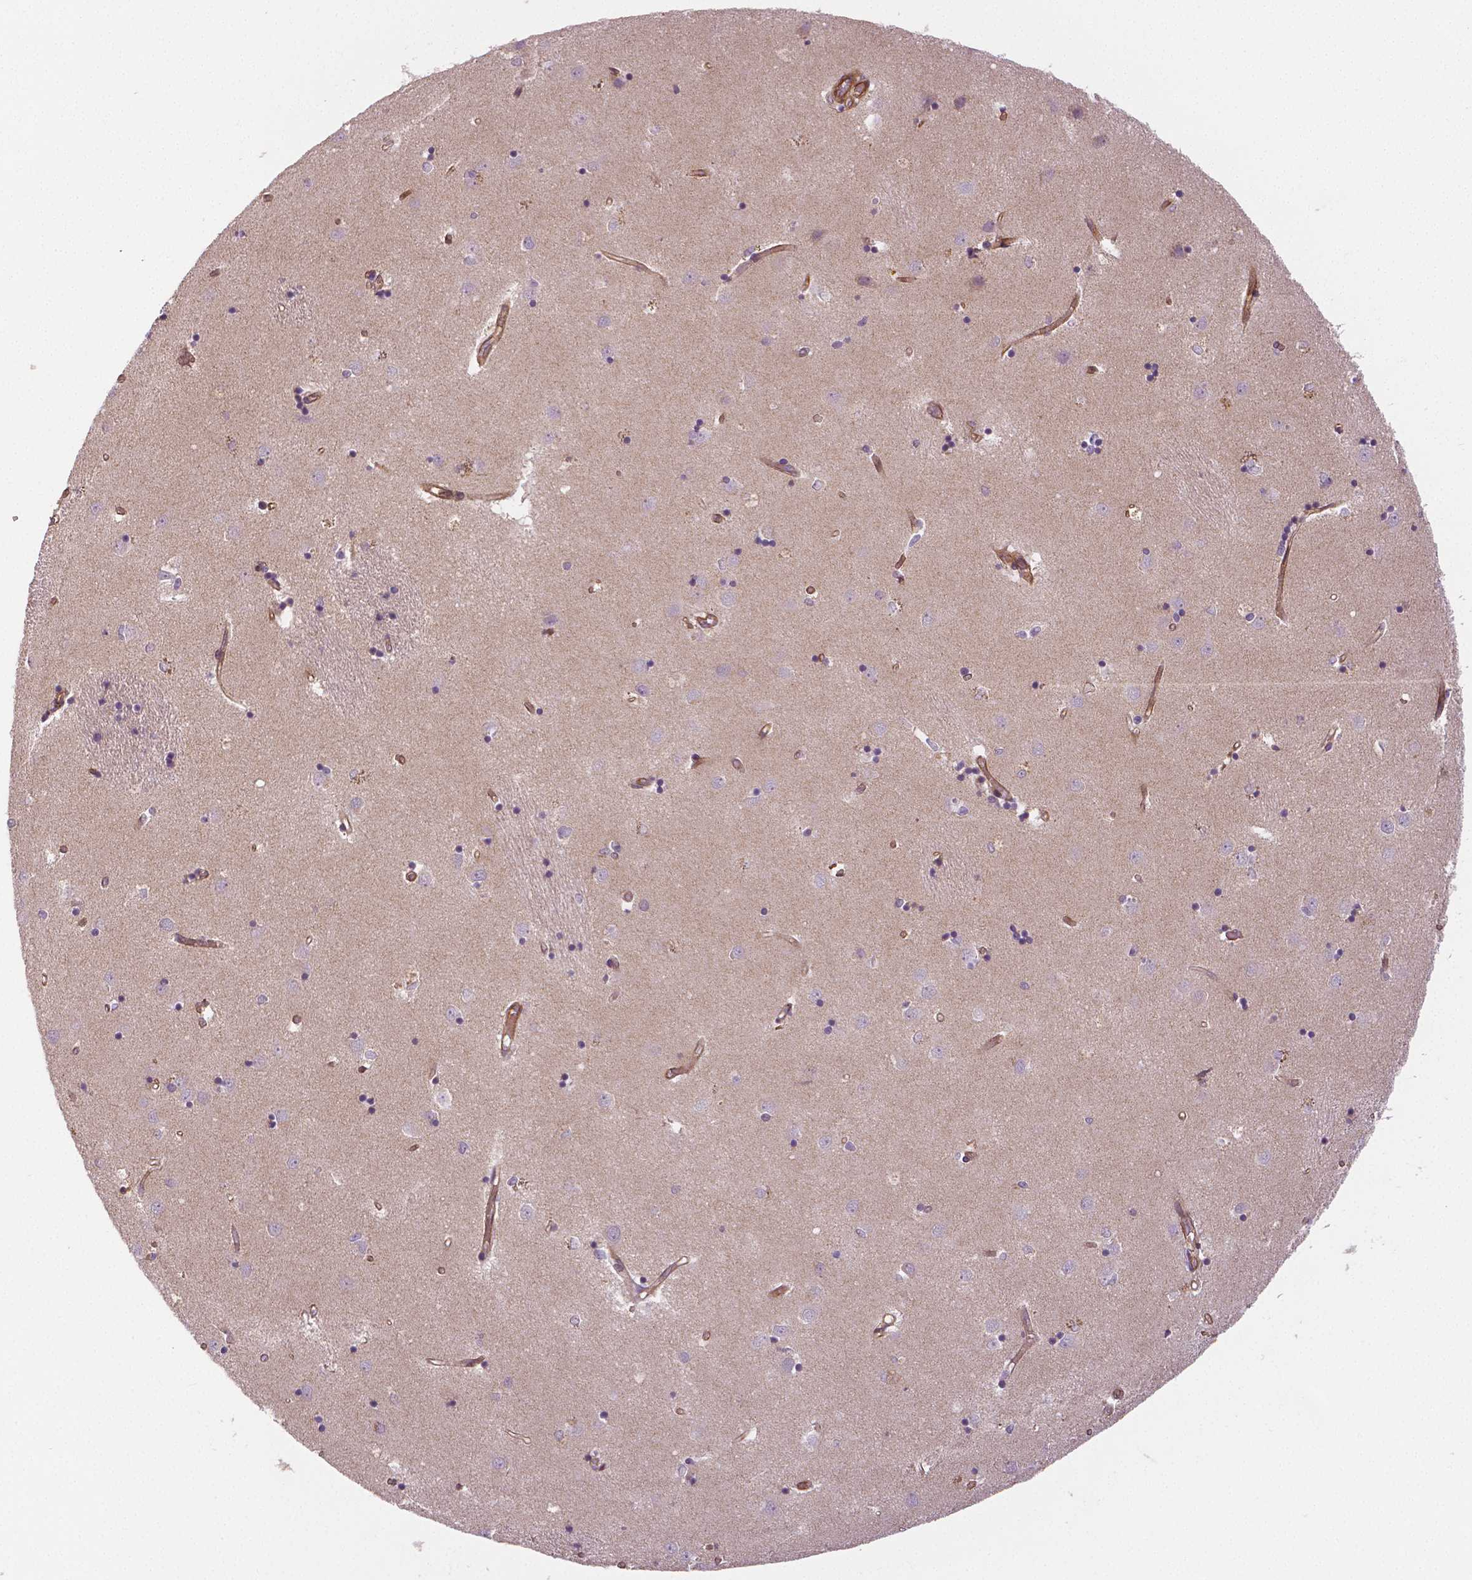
{"staining": {"intensity": "weak", "quantity": "<25%", "location": "cytoplasmic/membranous"}, "tissue": "caudate", "cell_type": "Glial cells", "image_type": "normal", "snomed": [{"axis": "morphology", "description": "Normal tissue, NOS"}, {"axis": "topography", "description": "Lateral ventricle wall"}], "caption": "Immunohistochemistry photomicrograph of benign caudate: human caudate stained with DAB (3,3'-diaminobenzidine) shows no significant protein expression in glial cells.", "gene": "FLT1", "patient": {"sex": "male", "age": 54}}